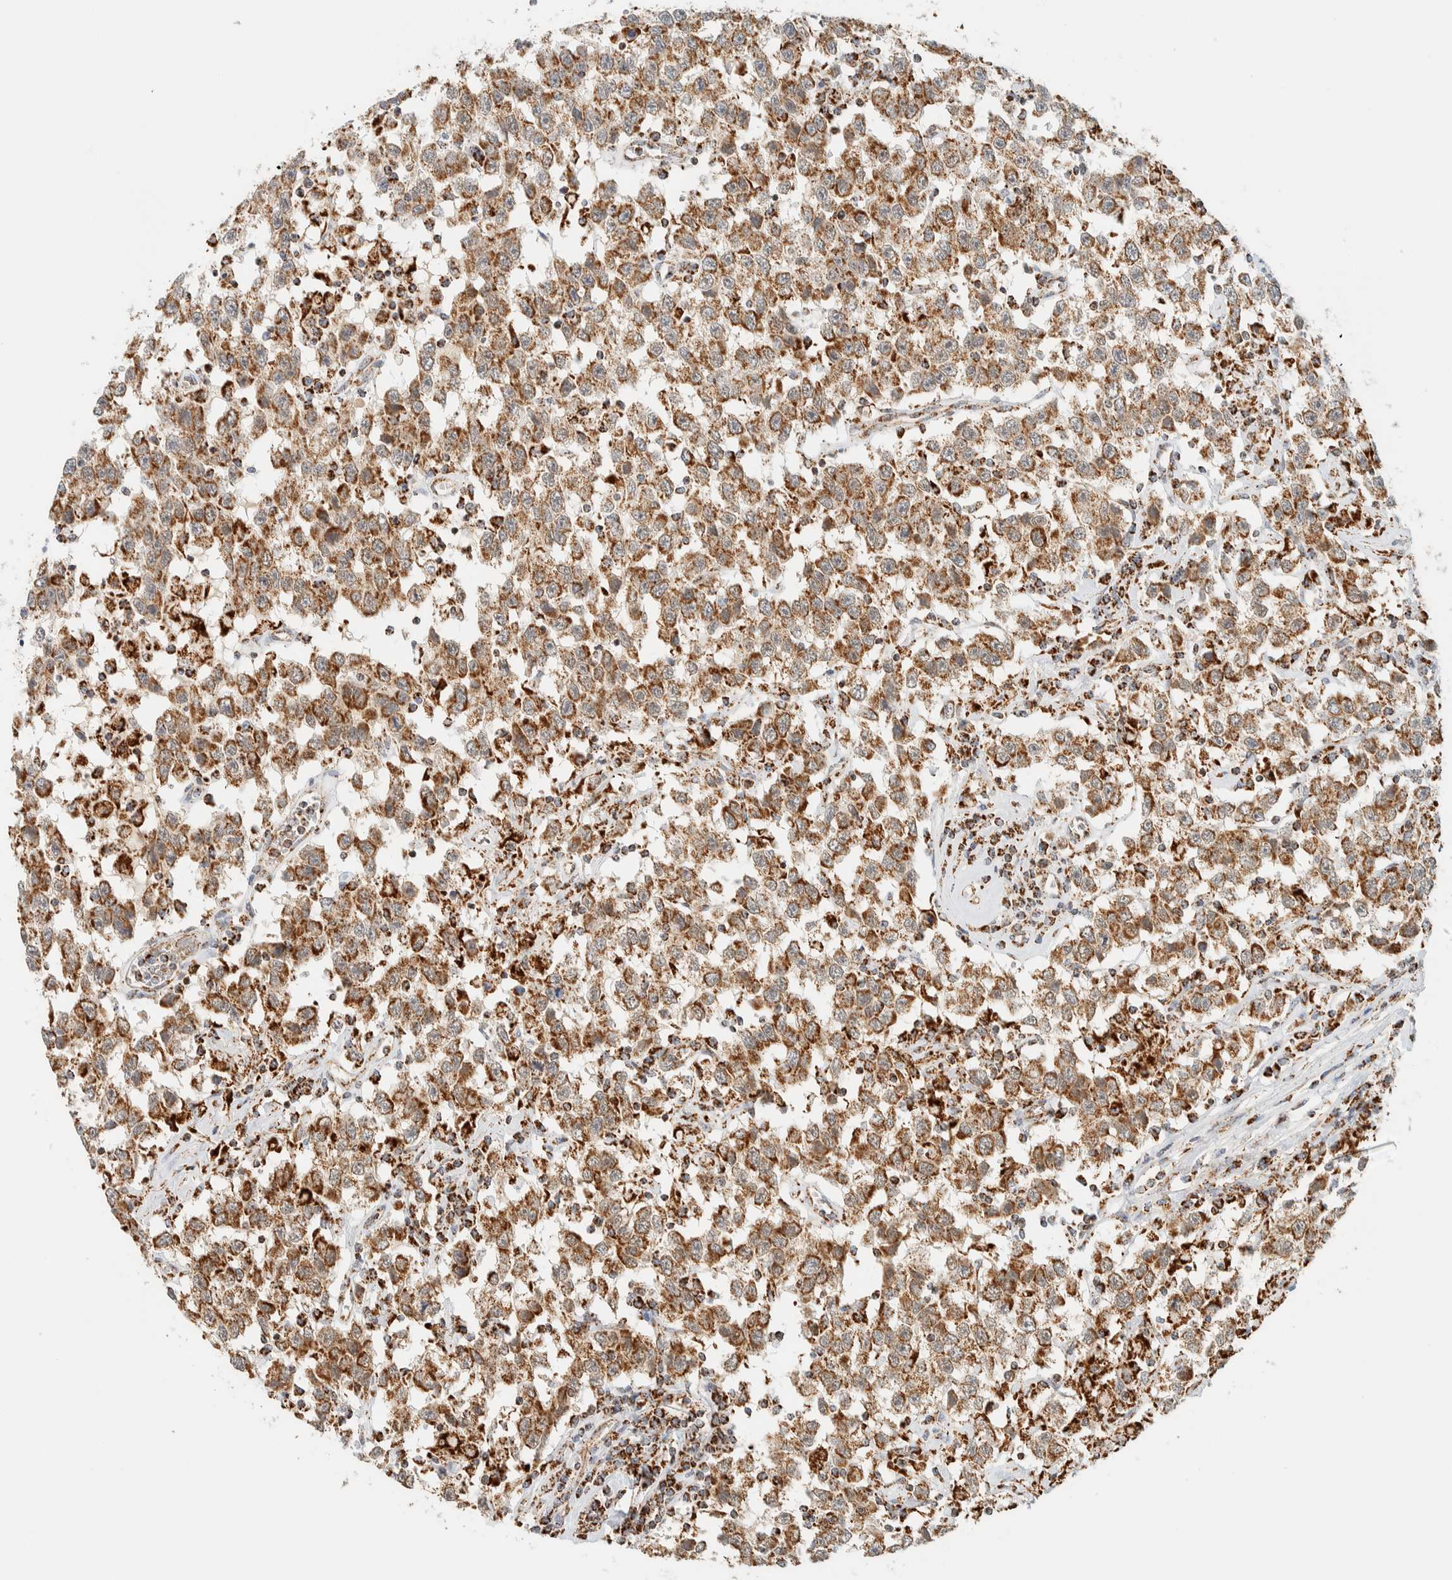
{"staining": {"intensity": "moderate", "quantity": ">75%", "location": "cytoplasmic/membranous"}, "tissue": "testis cancer", "cell_type": "Tumor cells", "image_type": "cancer", "snomed": [{"axis": "morphology", "description": "Seminoma, NOS"}, {"axis": "topography", "description": "Testis"}], "caption": "IHC of human seminoma (testis) exhibits medium levels of moderate cytoplasmic/membranous positivity in approximately >75% of tumor cells.", "gene": "KIFAP3", "patient": {"sex": "male", "age": 41}}